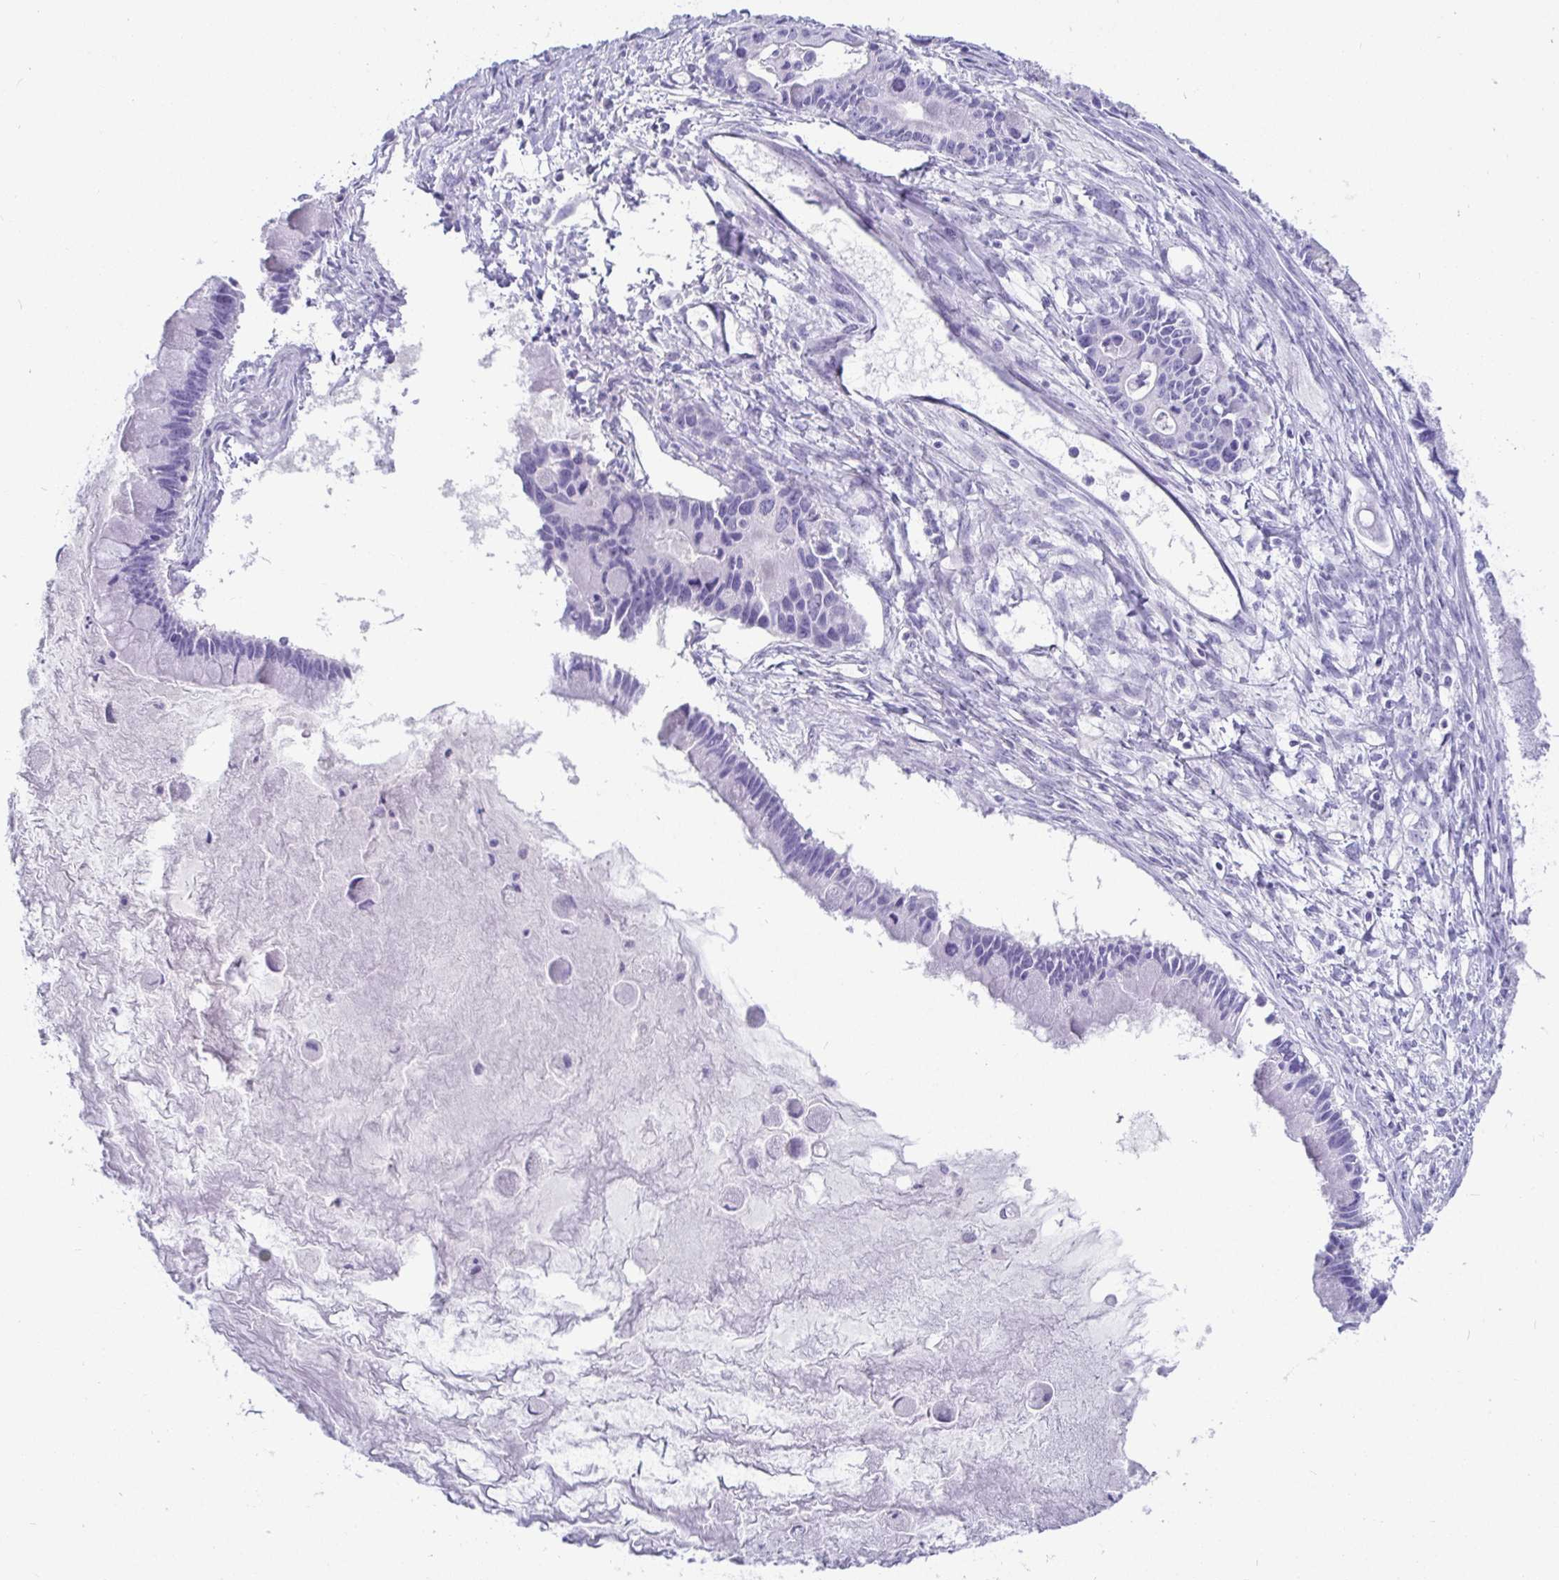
{"staining": {"intensity": "negative", "quantity": "none", "location": "none"}, "tissue": "ovarian cancer", "cell_type": "Tumor cells", "image_type": "cancer", "snomed": [{"axis": "morphology", "description": "Cystadenocarcinoma, mucinous, NOS"}, {"axis": "topography", "description": "Ovary"}], "caption": "DAB immunohistochemical staining of ovarian cancer (mucinous cystadenocarcinoma) displays no significant staining in tumor cells.", "gene": "TMEM241", "patient": {"sex": "female", "age": 63}}